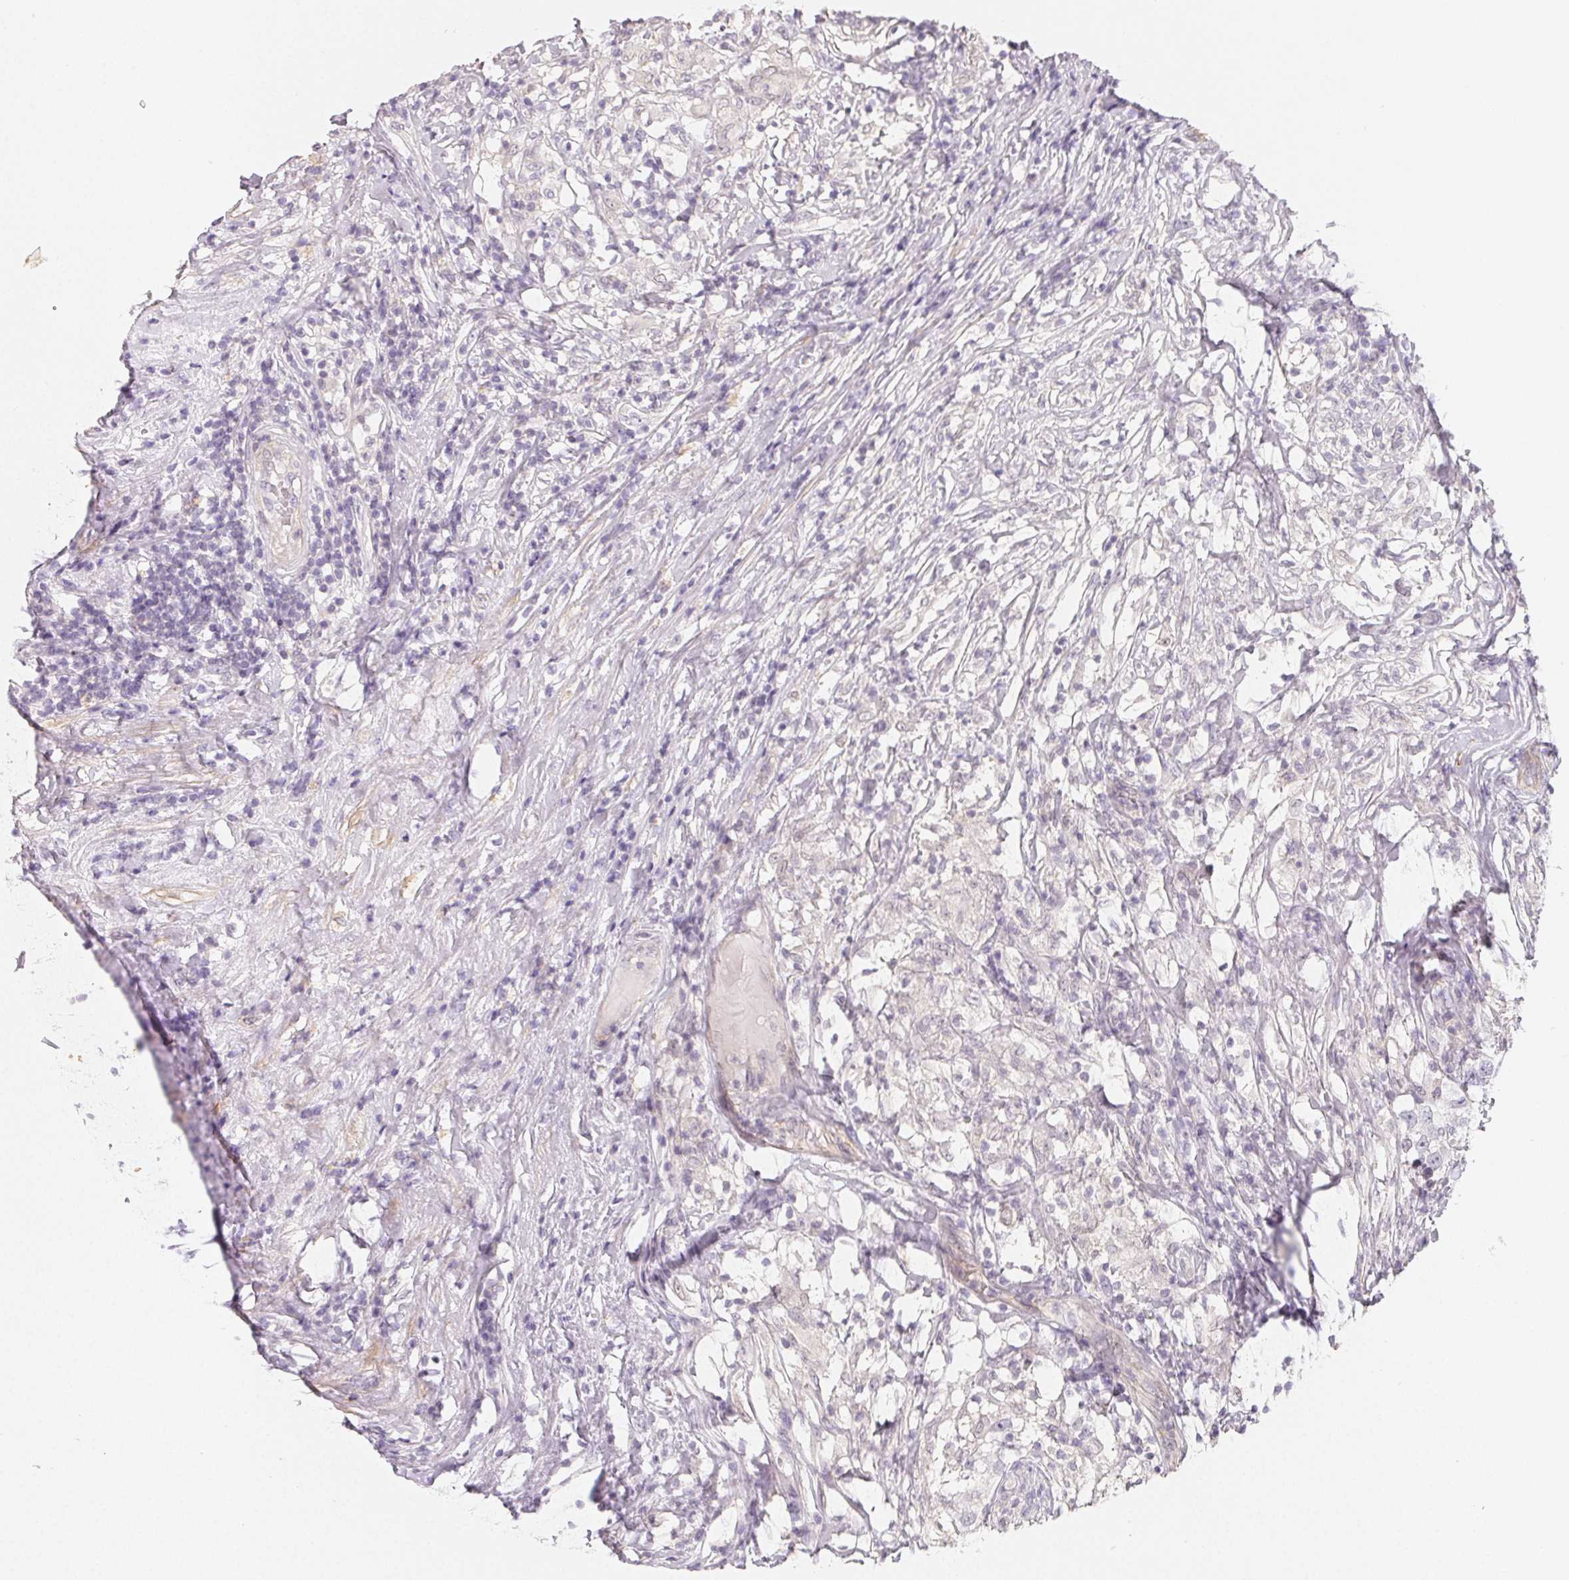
{"staining": {"intensity": "negative", "quantity": "none", "location": "none"}, "tissue": "testis cancer", "cell_type": "Tumor cells", "image_type": "cancer", "snomed": [{"axis": "morphology", "description": "Seminoma, NOS"}, {"axis": "topography", "description": "Testis"}], "caption": "There is no significant expression in tumor cells of testis cancer.", "gene": "LRRC23", "patient": {"sex": "male", "age": 46}}